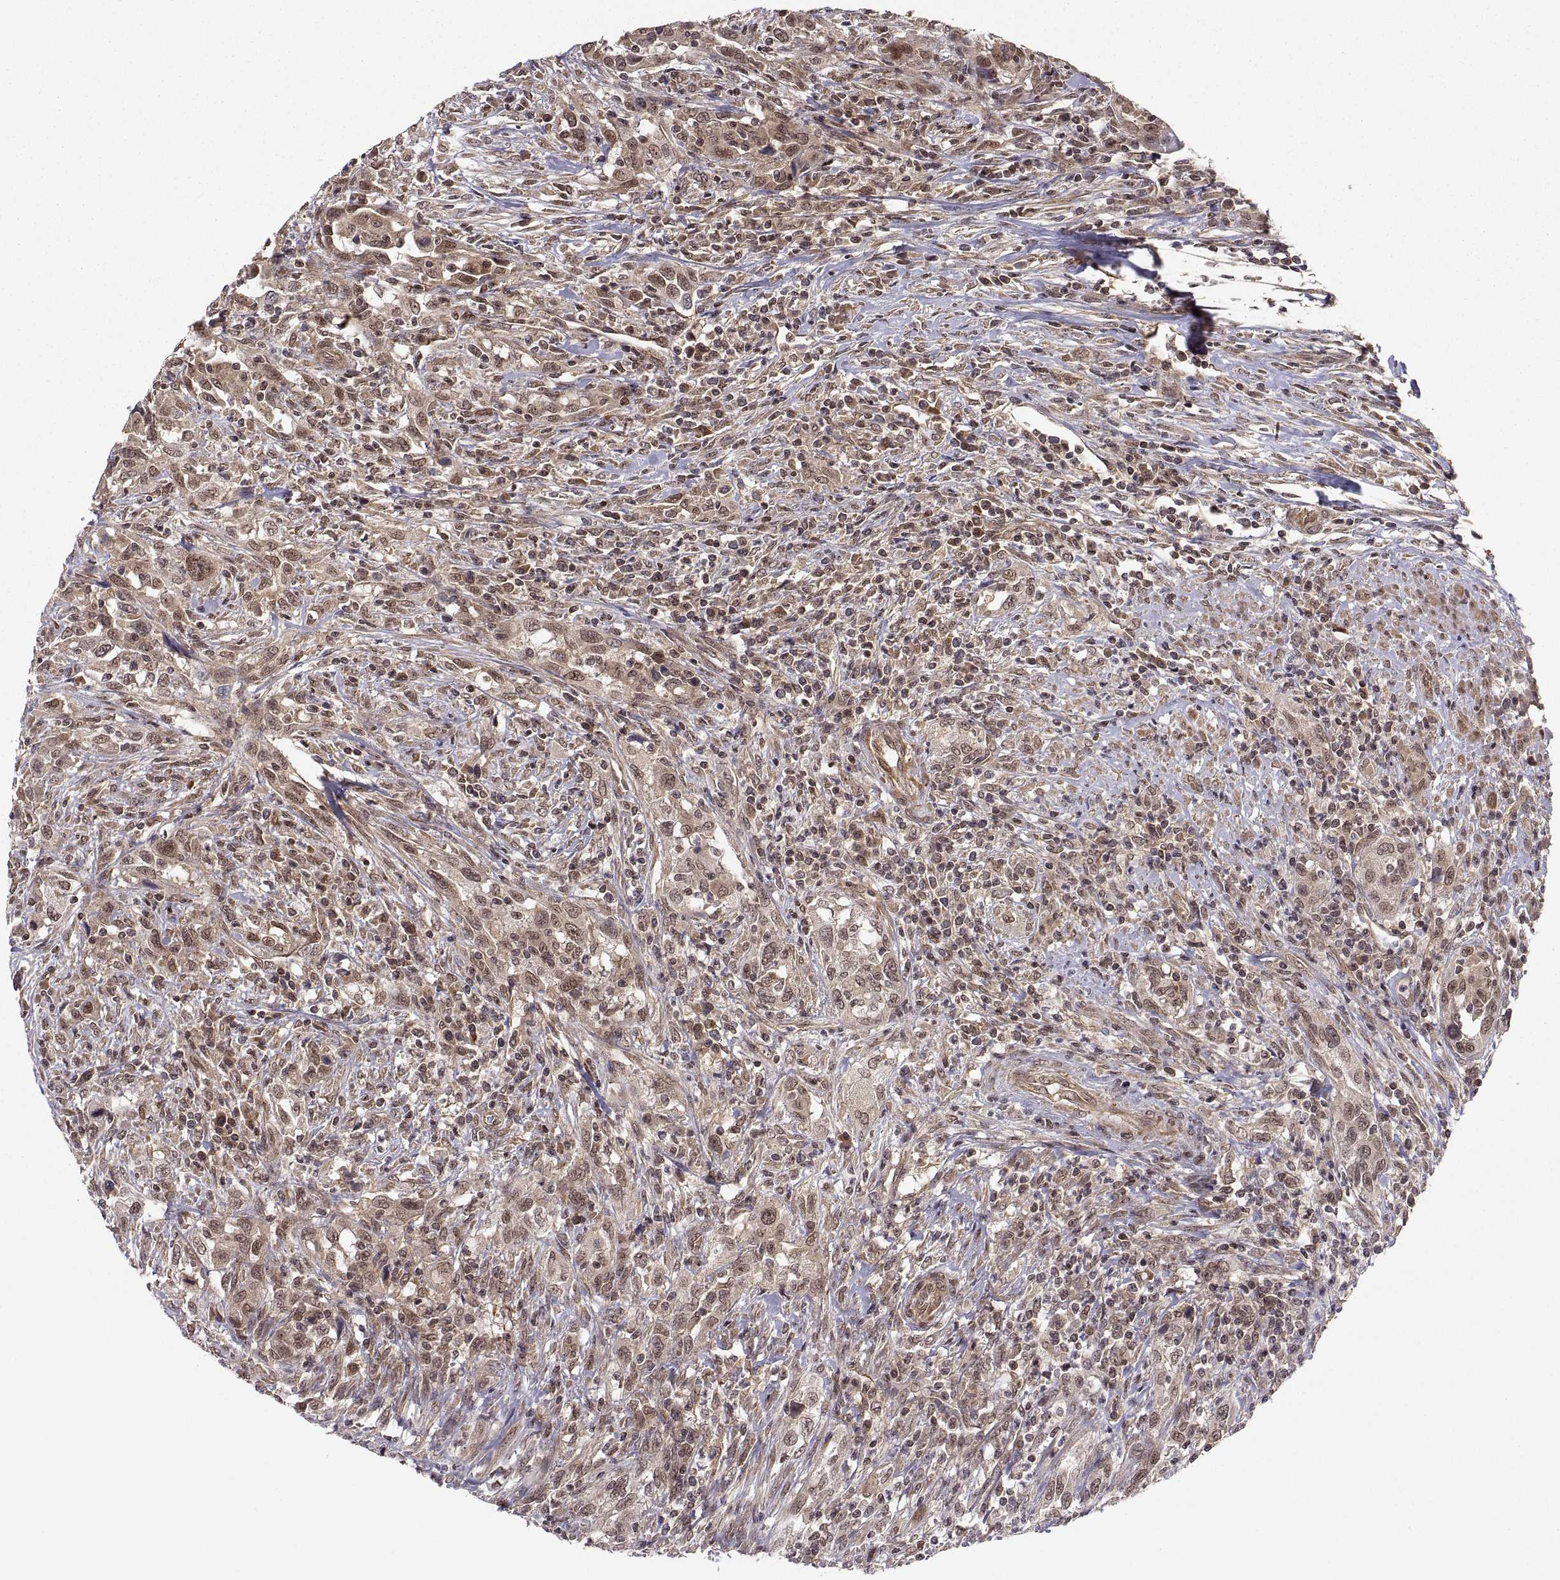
{"staining": {"intensity": "moderate", "quantity": "25%-75%", "location": "cytoplasmic/membranous"}, "tissue": "urothelial cancer", "cell_type": "Tumor cells", "image_type": "cancer", "snomed": [{"axis": "morphology", "description": "Urothelial carcinoma, NOS"}, {"axis": "morphology", "description": "Urothelial carcinoma, High grade"}, {"axis": "topography", "description": "Urinary bladder"}], "caption": "A micrograph showing moderate cytoplasmic/membranous expression in approximately 25%-75% of tumor cells in urothelial carcinoma (high-grade), as visualized by brown immunohistochemical staining.", "gene": "ABL2", "patient": {"sex": "female", "age": 64}}